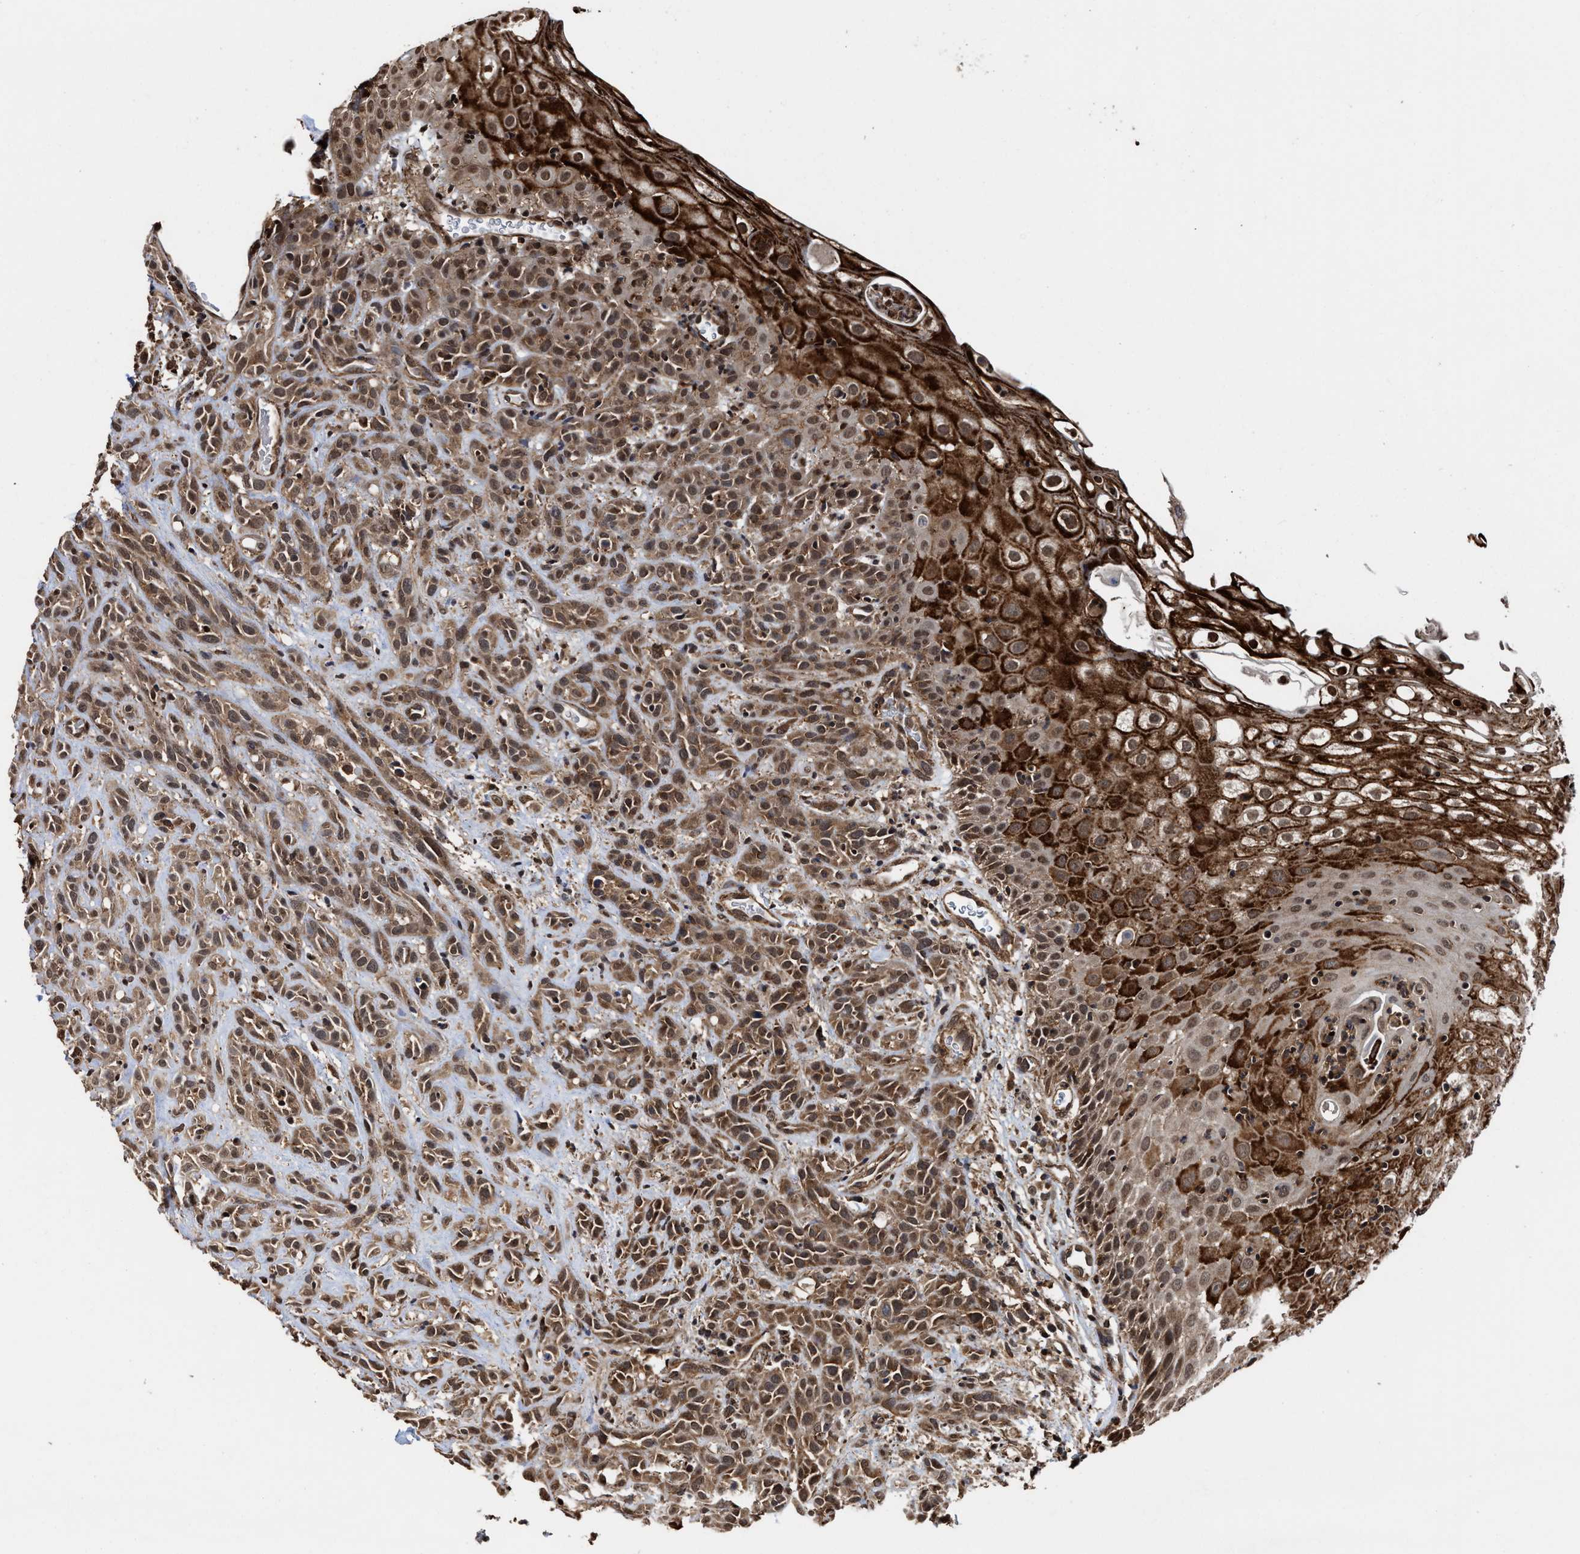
{"staining": {"intensity": "moderate", "quantity": ">75%", "location": "cytoplasmic/membranous,nuclear"}, "tissue": "head and neck cancer", "cell_type": "Tumor cells", "image_type": "cancer", "snomed": [{"axis": "morphology", "description": "Normal tissue, NOS"}, {"axis": "morphology", "description": "Squamous cell carcinoma, NOS"}, {"axis": "topography", "description": "Cartilage tissue"}, {"axis": "topography", "description": "Head-Neck"}], "caption": "Head and neck cancer was stained to show a protein in brown. There is medium levels of moderate cytoplasmic/membranous and nuclear staining in approximately >75% of tumor cells.", "gene": "SEPTIN2", "patient": {"sex": "male", "age": 62}}